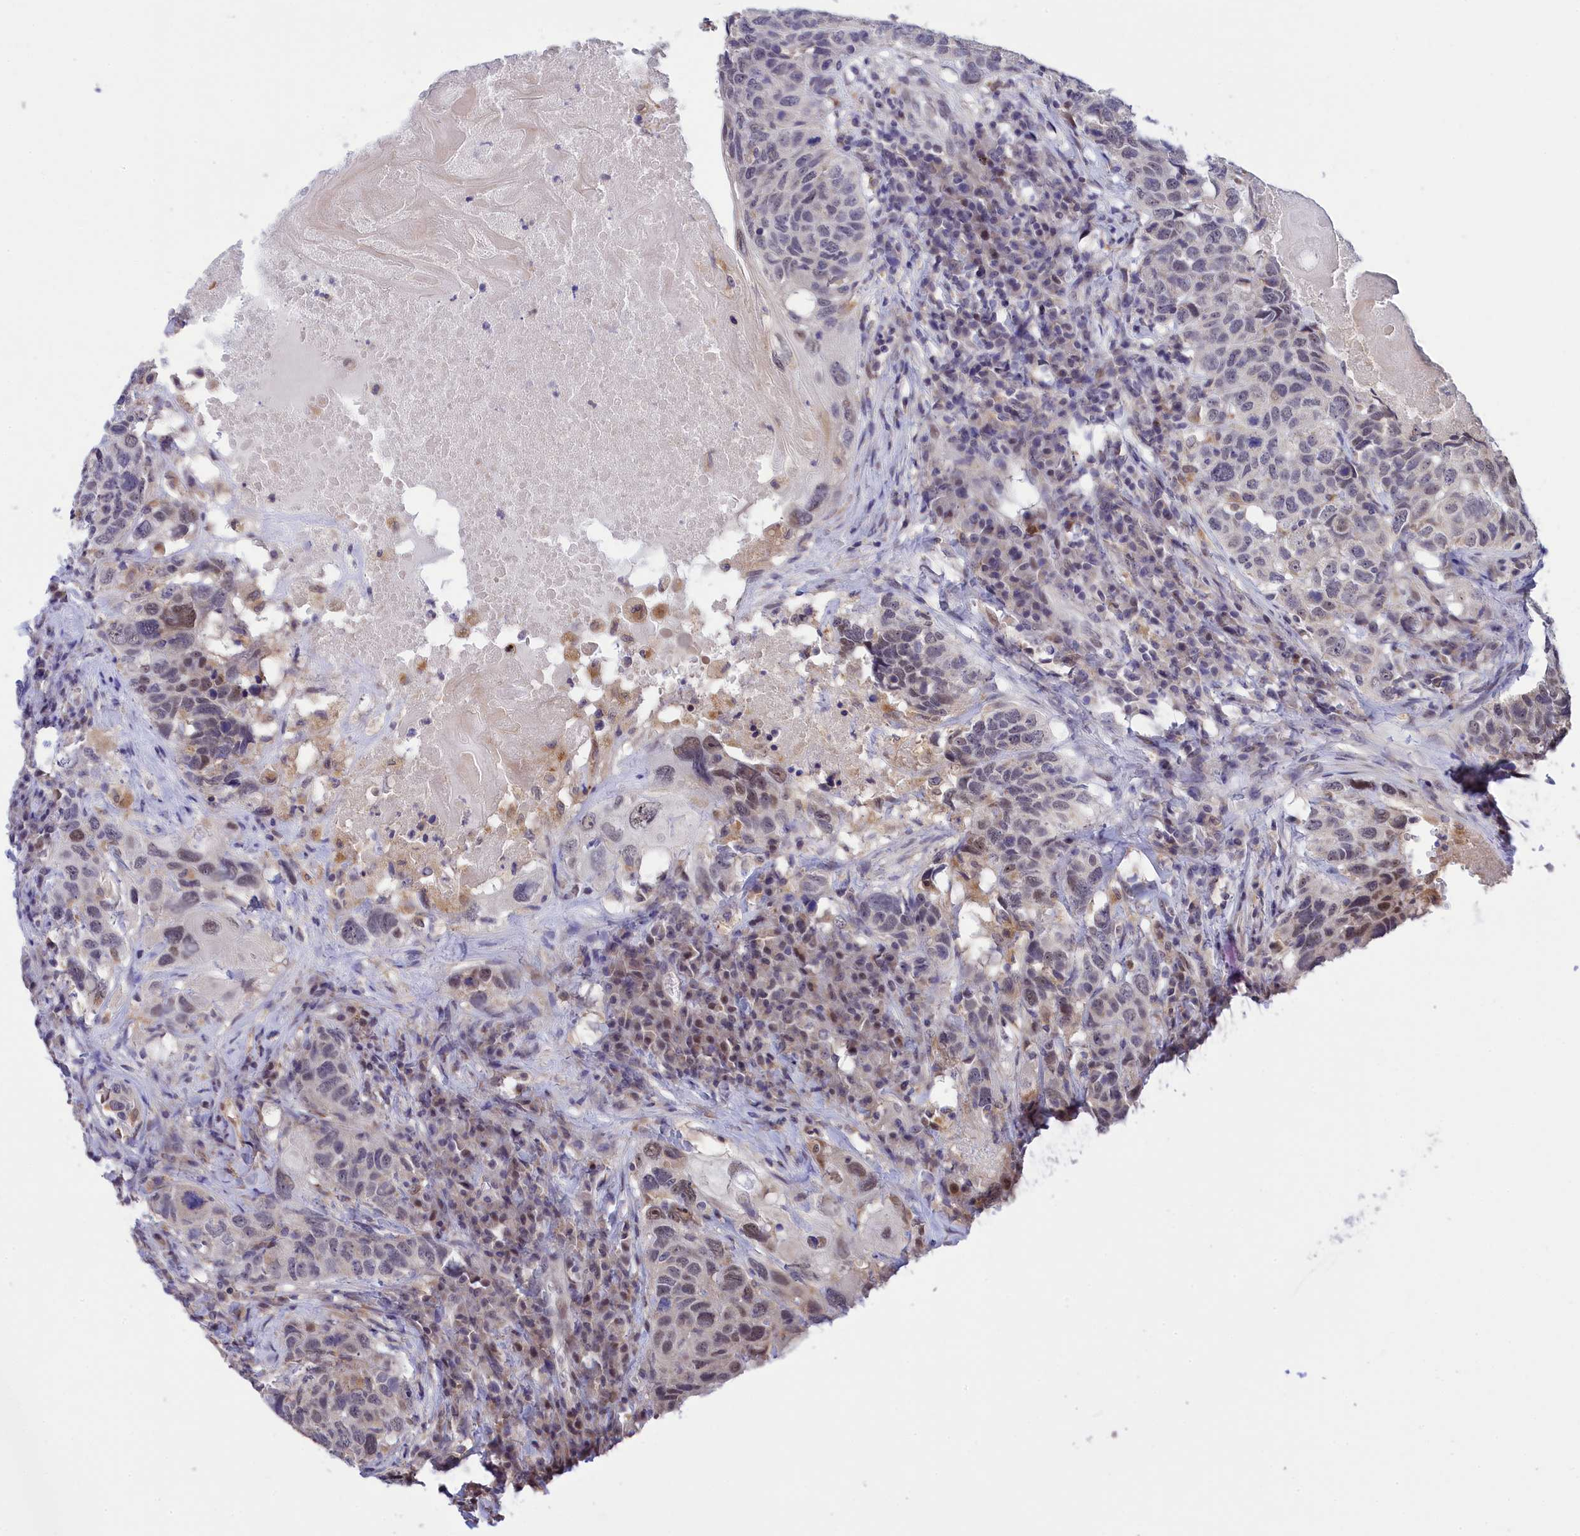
{"staining": {"intensity": "moderate", "quantity": "<25%", "location": "nuclear"}, "tissue": "head and neck cancer", "cell_type": "Tumor cells", "image_type": "cancer", "snomed": [{"axis": "morphology", "description": "Squamous cell carcinoma, NOS"}, {"axis": "topography", "description": "Head-Neck"}], "caption": "IHC of human head and neck cancer (squamous cell carcinoma) displays low levels of moderate nuclear expression in approximately <25% of tumor cells.", "gene": "KCTD14", "patient": {"sex": "male", "age": 66}}